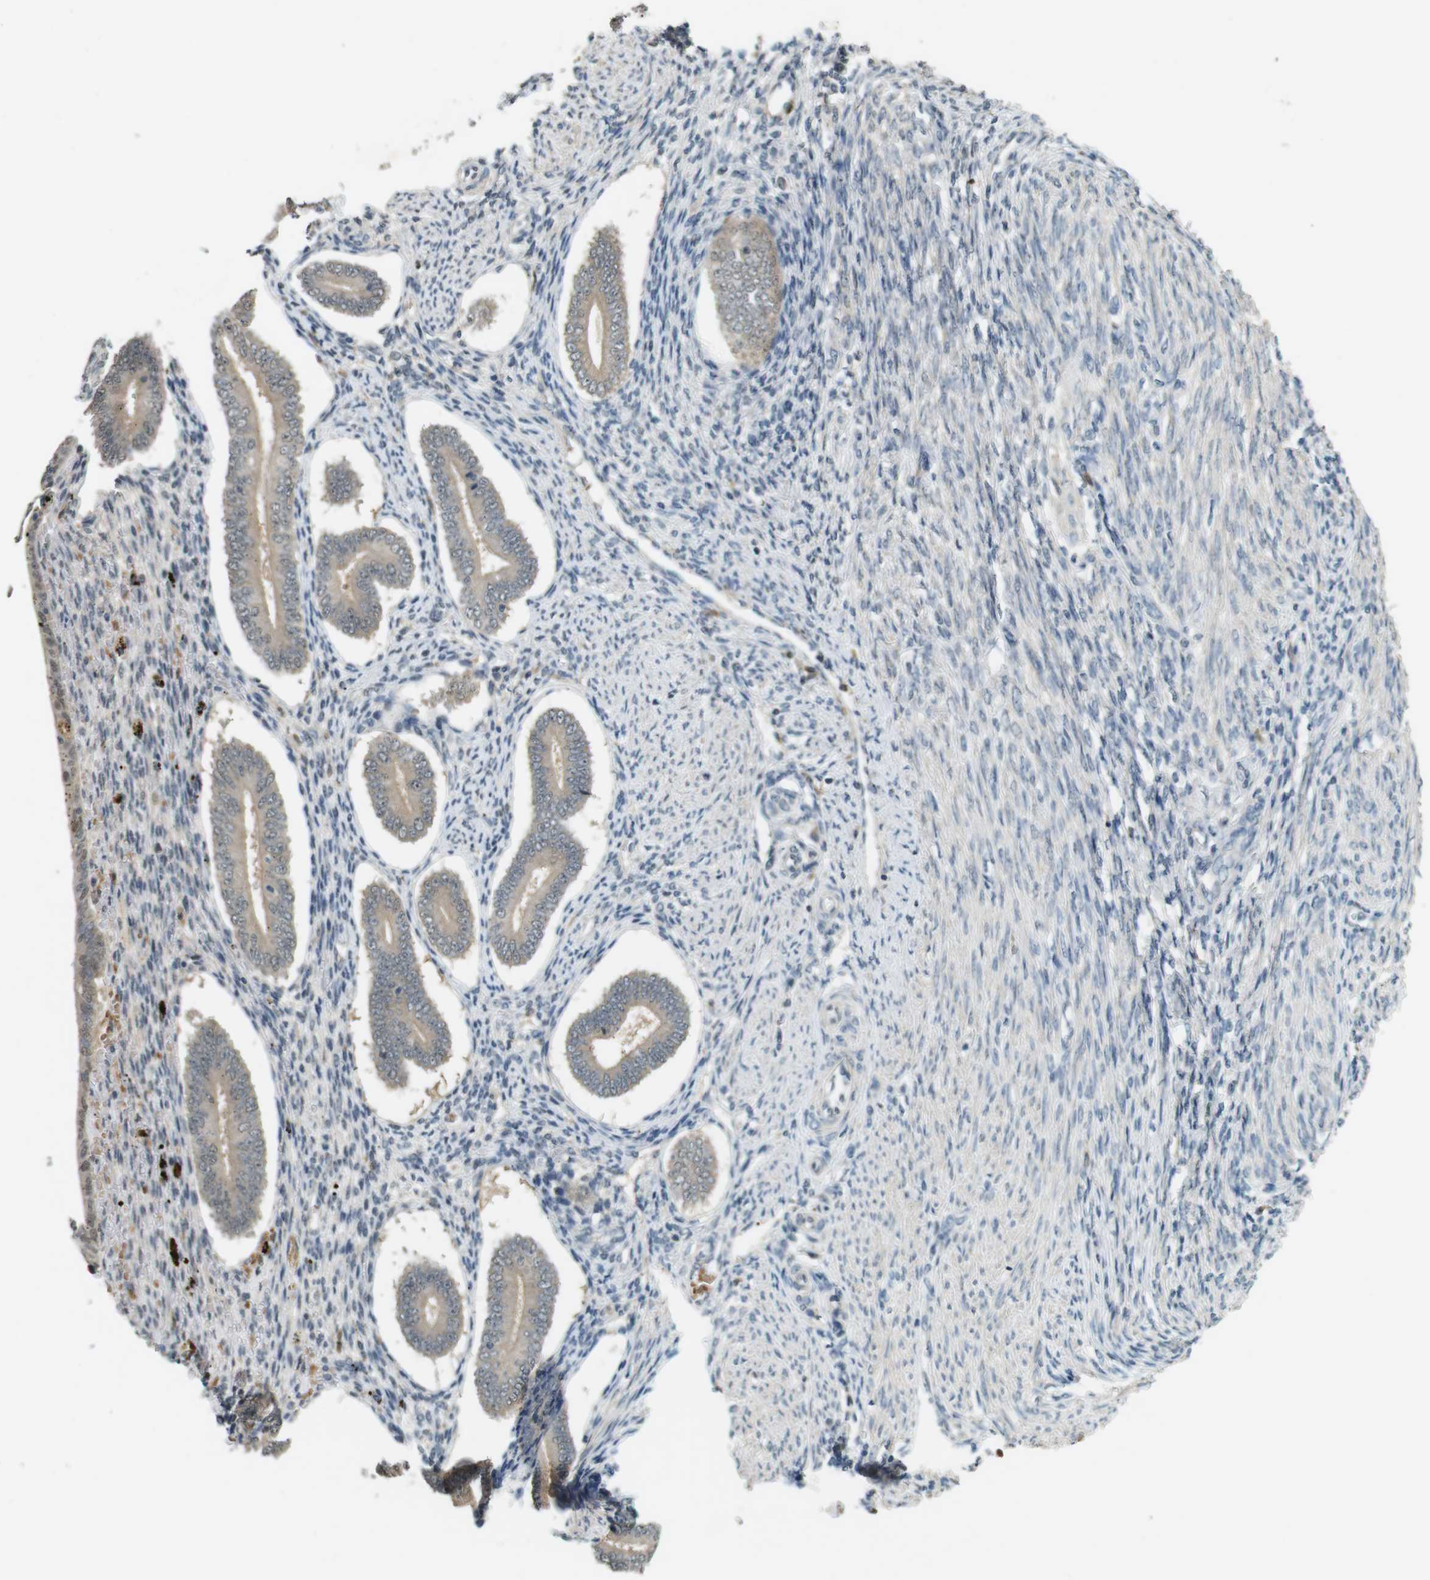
{"staining": {"intensity": "weak", "quantity": "<25%", "location": "cytoplasmic/membranous"}, "tissue": "endometrium", "cell_type": "Cells in endometrial stroma", "image_type": "normal", "snomed": [{"axis": "morphology", "description": "Normal tissue, NOS"}, {"axis": "topography", "description": "Endometrium"}], "caption": "High magnification brightfield microscopy of normal endometrium stained with DAB (brown) and counterstained with hematoxylin (blue): cells in endometrial stroma show no significant staining. The staining was performed using DAB to visualize the protein expression in brown, while the nuclei were stained in blue with hematoxylin (Magnification: 20x).", "gene": "CDK14", "patient": {"sex": "female", "age": 42}}